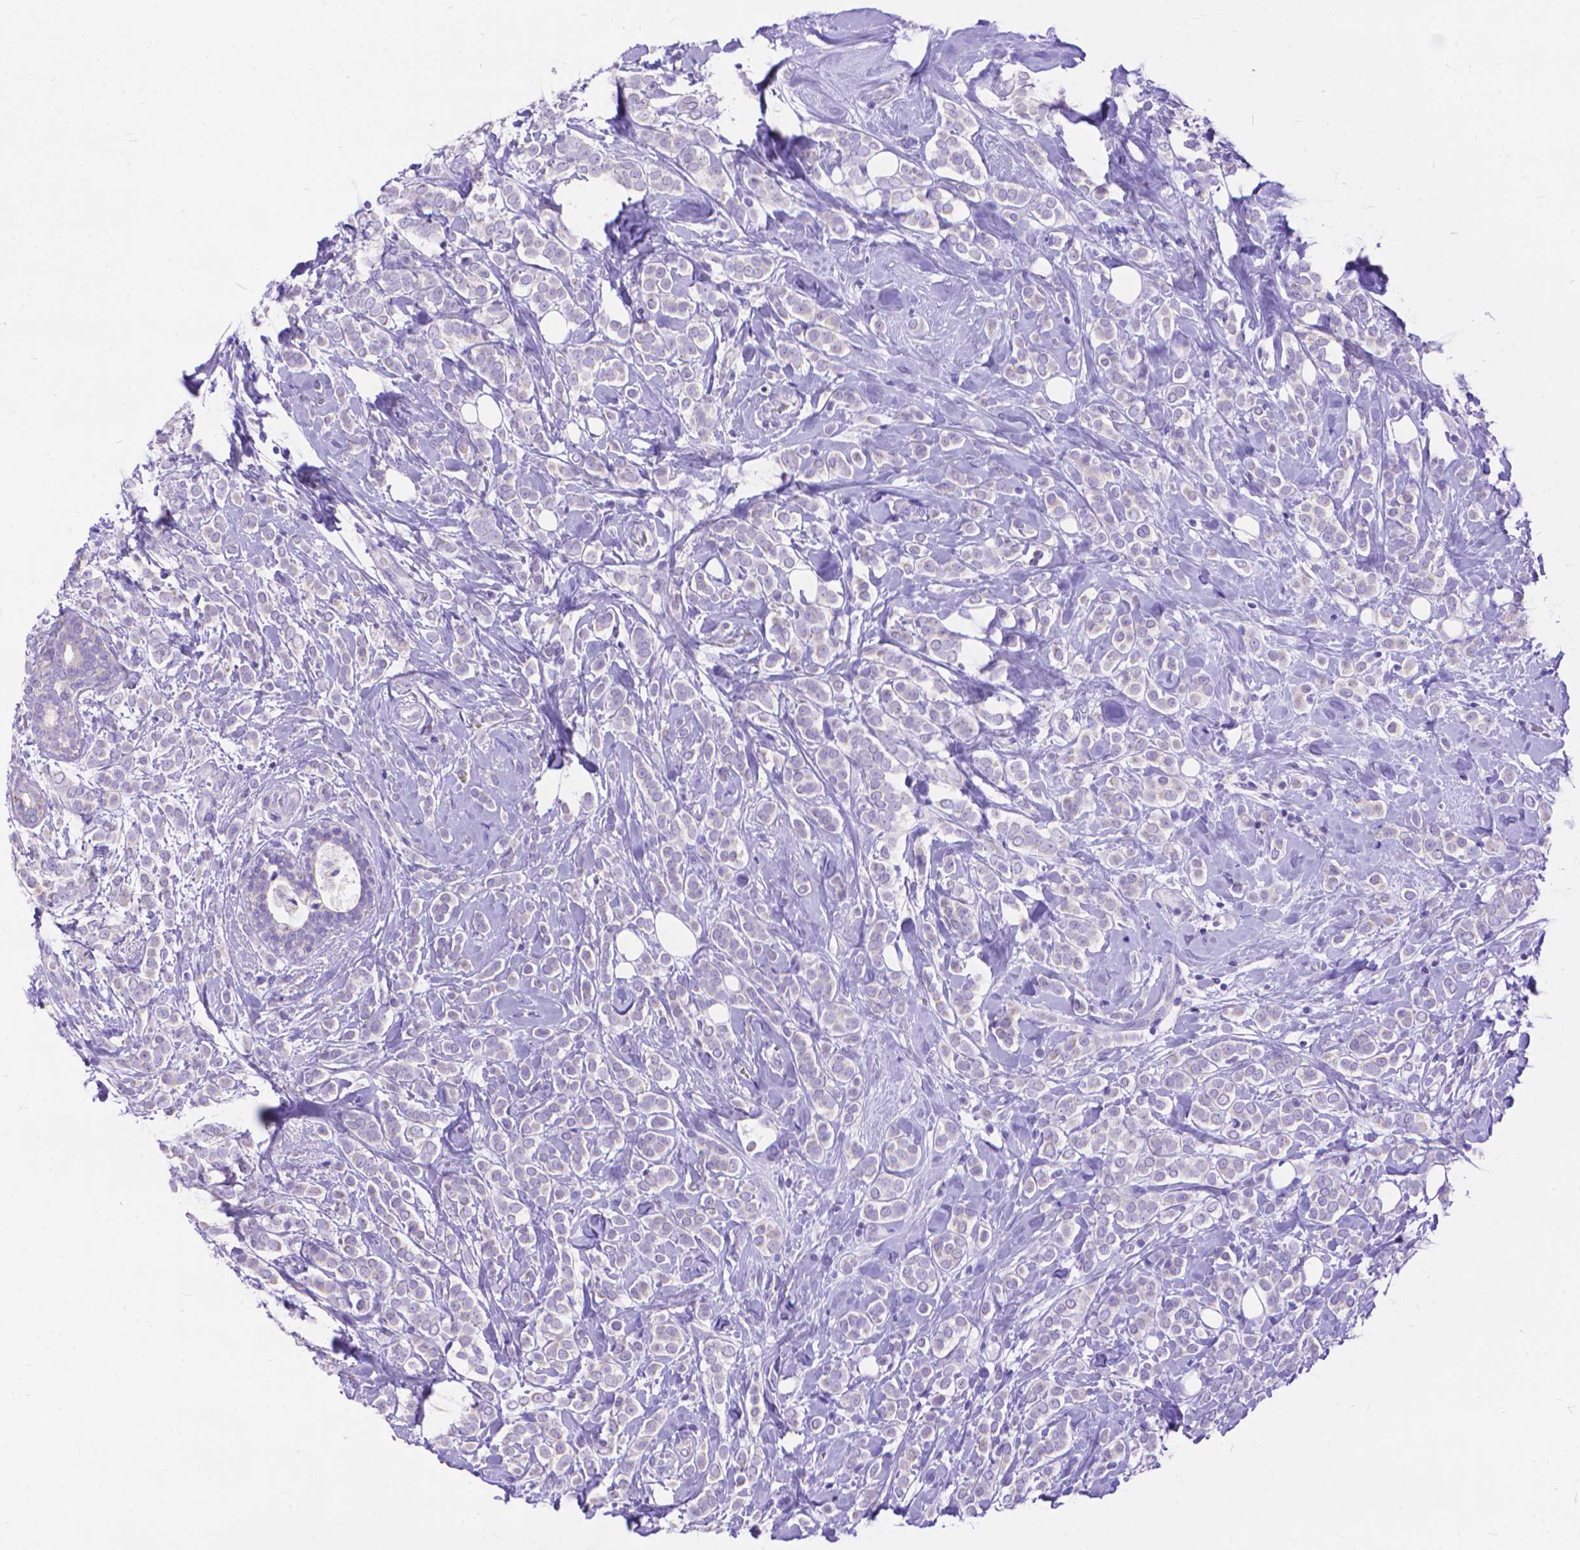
{"staining": {"intensity": "negative", "quantity": "none", "location": "none"}, "tissue": "breast cancer", "cell_type": "Tumor cells", "image_type": "cancer", "snomed": [{"axis": "morphology", "description": "Lobular carcinoma"}, {"axis": "topography", "description": "Breast"}], "caption": "Tumor cells are negative for brown protein staining in breast cancer (lobular carcinoma). The staining was performed using DAB (3,3'-diaminobenzidine) to visualize the protein expression in brown, while the nuclei were stained in blue with hematoxylin (Magnification: 20x).", "gene": "DHRS2", "patient": {"sex": "female", "age": 49}}